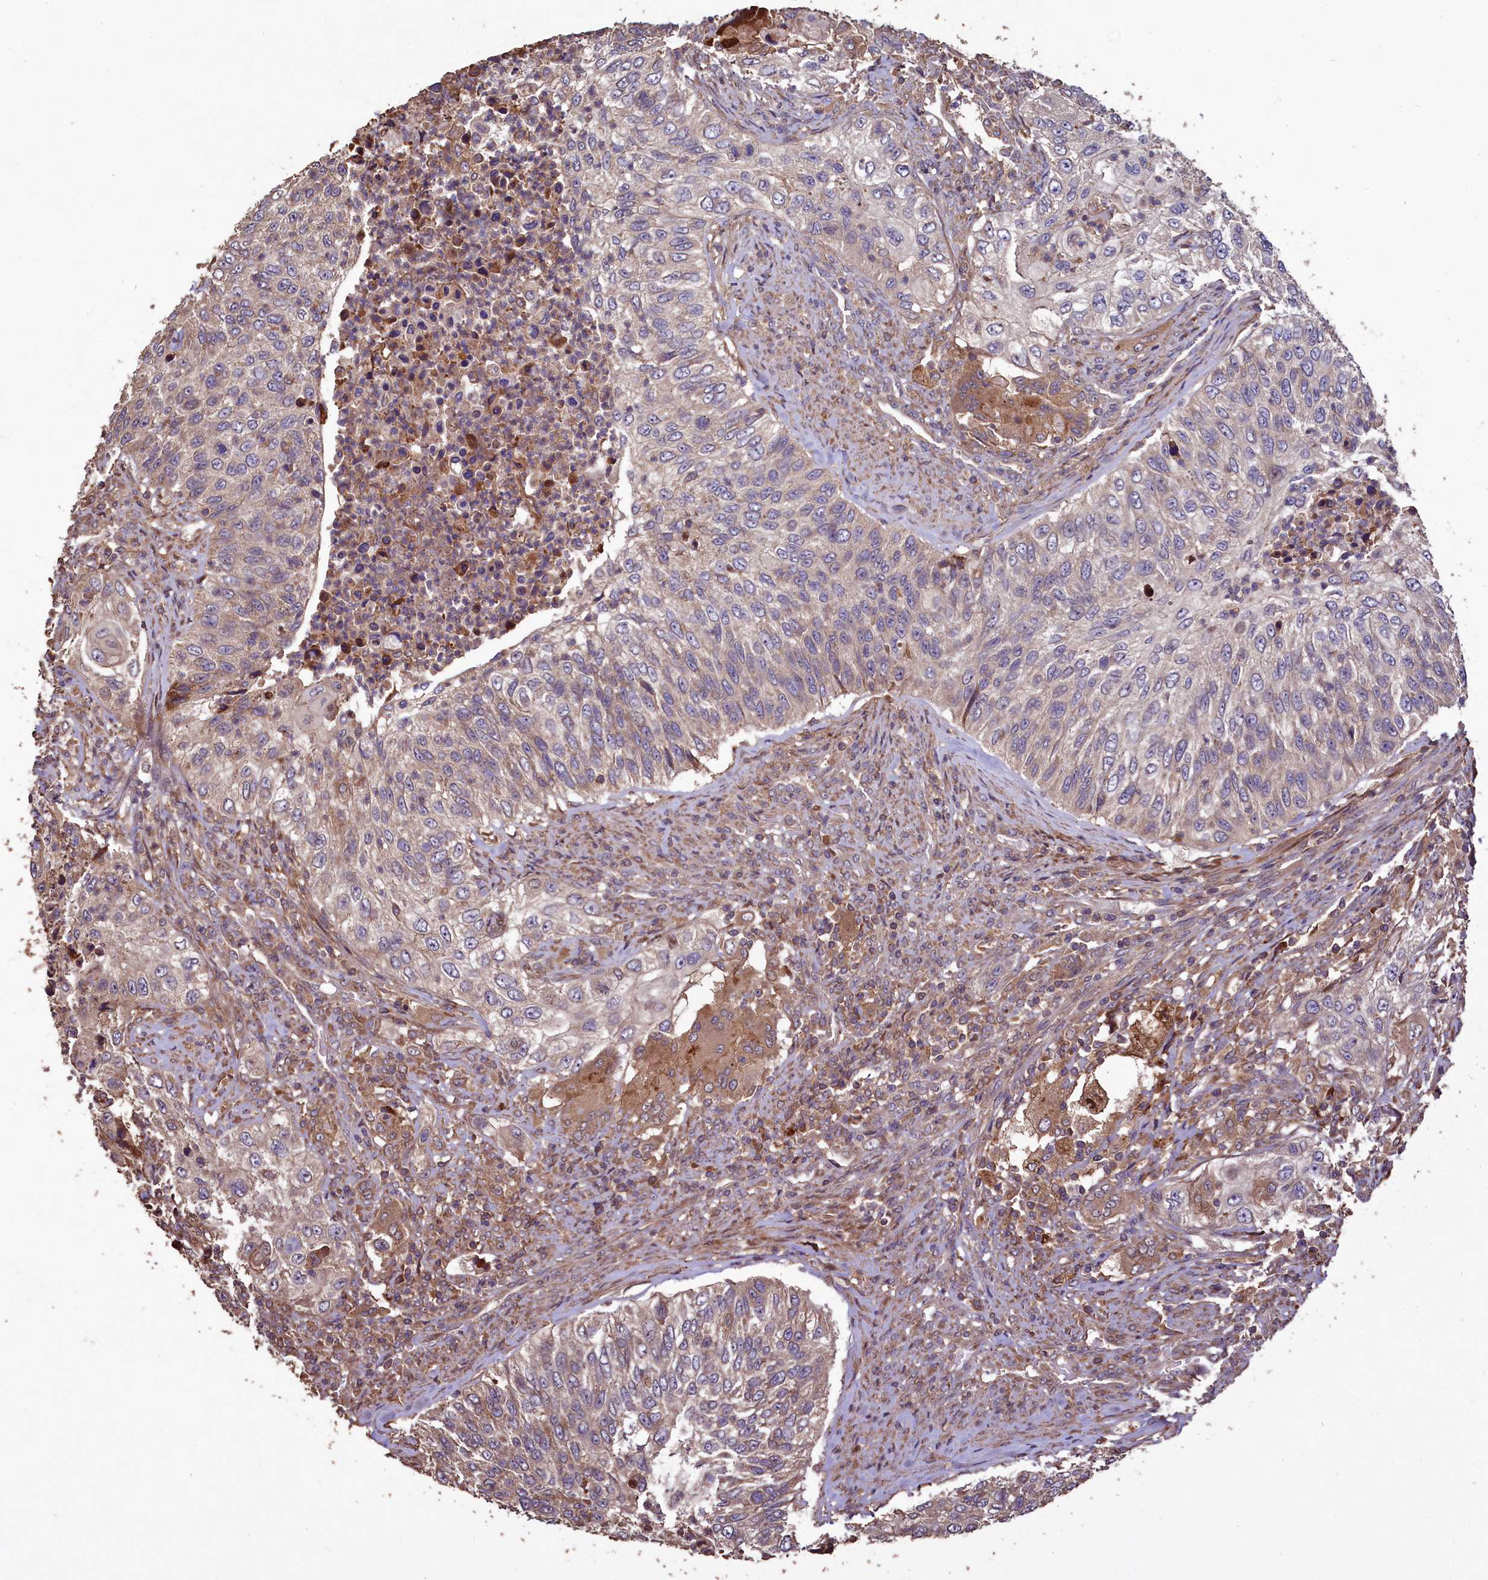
{"staining": {"intensity": "weak", "quantity": "<25%", "location": "cytoplasmic/membranous"}, "tissue": "urothelial cancer", "cell_type": "Tumor cells", "image_type": "cancer", "snomed": [{"axis": "morphology", "description": "Urothelial carcinoma, High grade"}, {"axis": "topography", "description": "Urinary bladder"}], "caption": "Urothelial cancer was stained to show a protein in brown. There is no significant positivity in tumor cells. The staining is performed using DAB brown chromogen with nuclei counter-stained in using hematoxylin.", "gene": "TMEM98", "patient": {"sex": "female", "age": 60}}